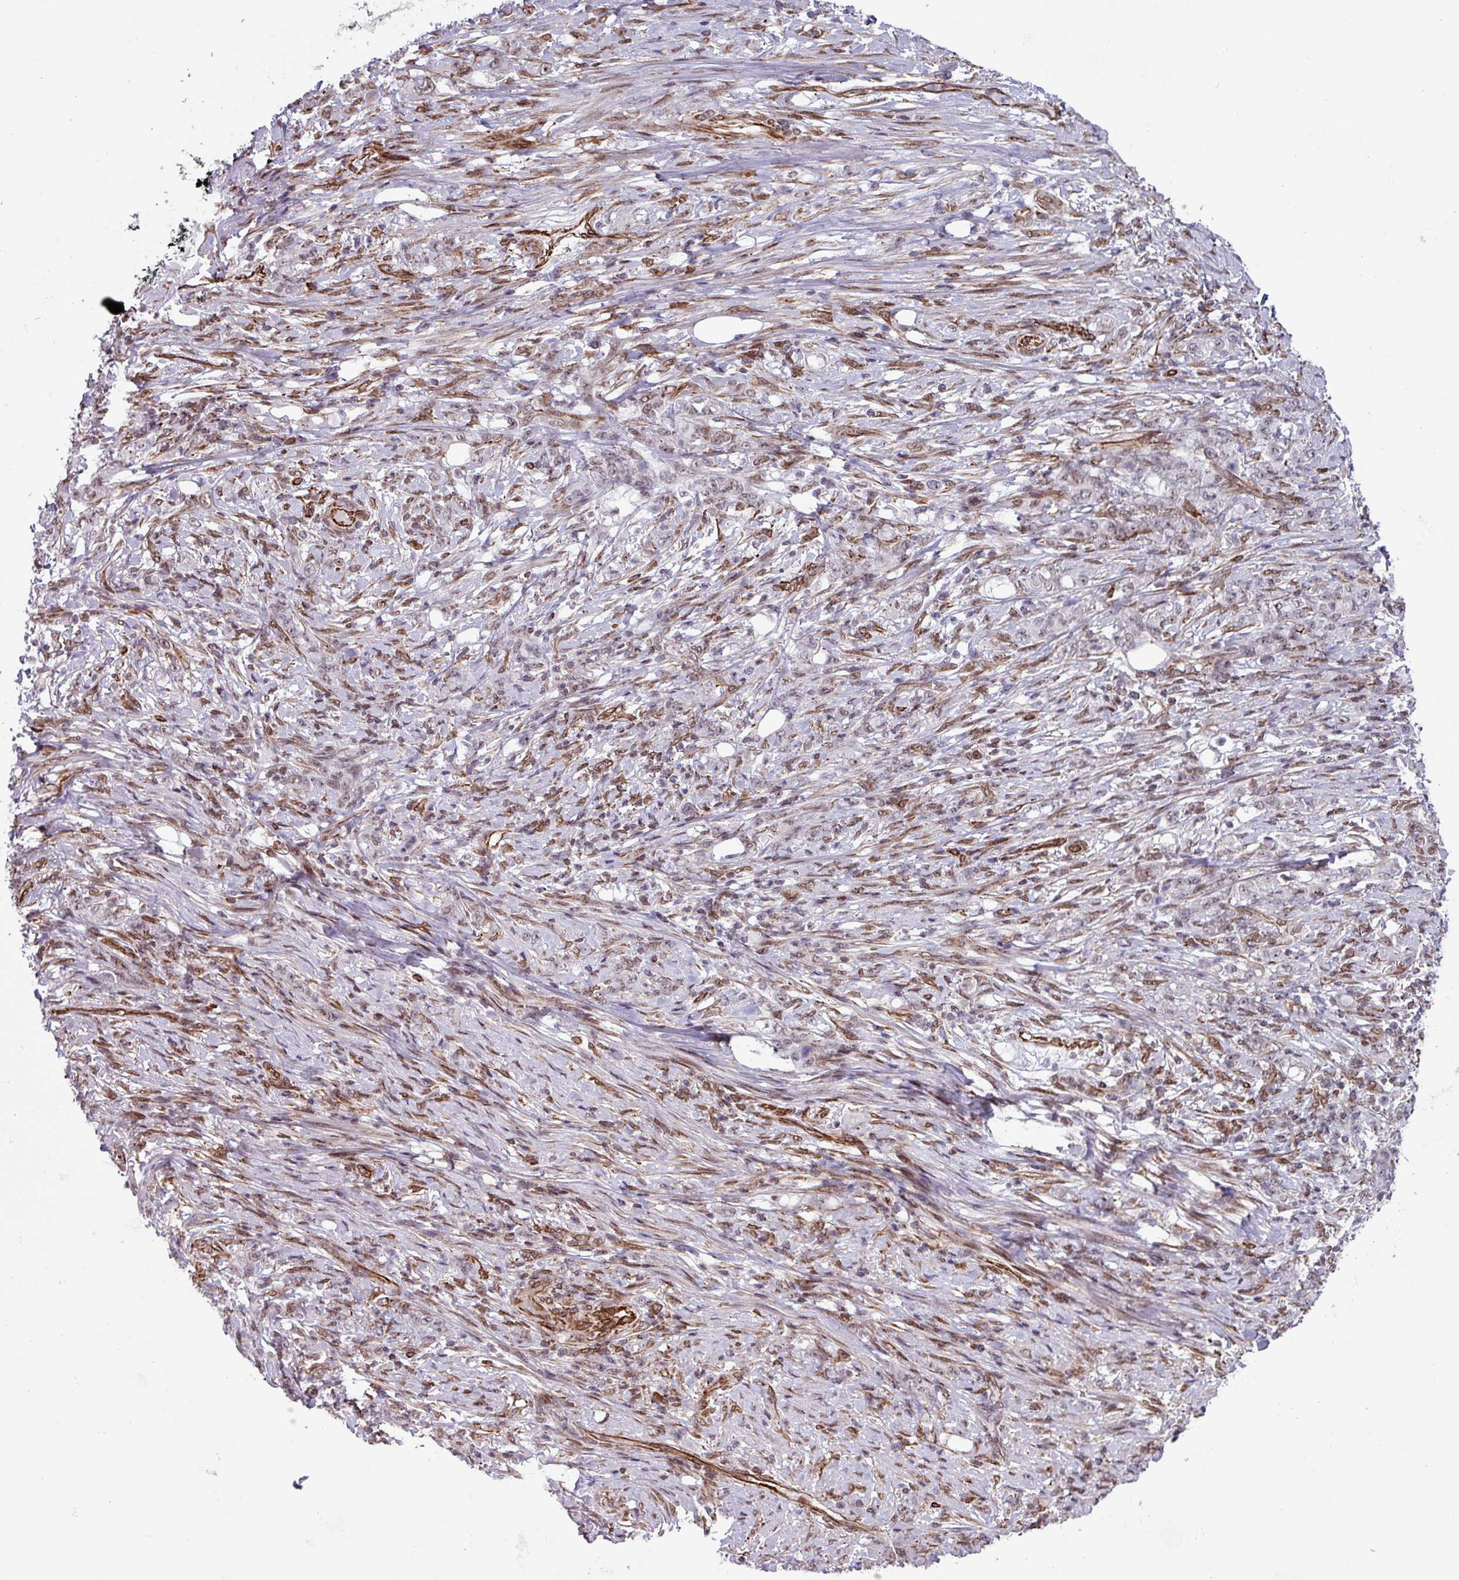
{"staining": {"intensity": "weak", "quantity": "25%-75%", "location": "nuclear"}, "tissue": "stomach cancer", "cell_type": "Tumor cells", "image_type": "cancer", "snomed": [{"axis": "morphology", "description": "Adenocarcinoma, NOS"}, {"axis": "topography", "description": "Stomach"}], "caption": "Human stomach cancer stained for a protein (brown) reveals weak nuclear positive staining in approximately 25%-75% of tumor cells.", "gene": "CHD3", "patient": {"sex": "female", "age": 79}}